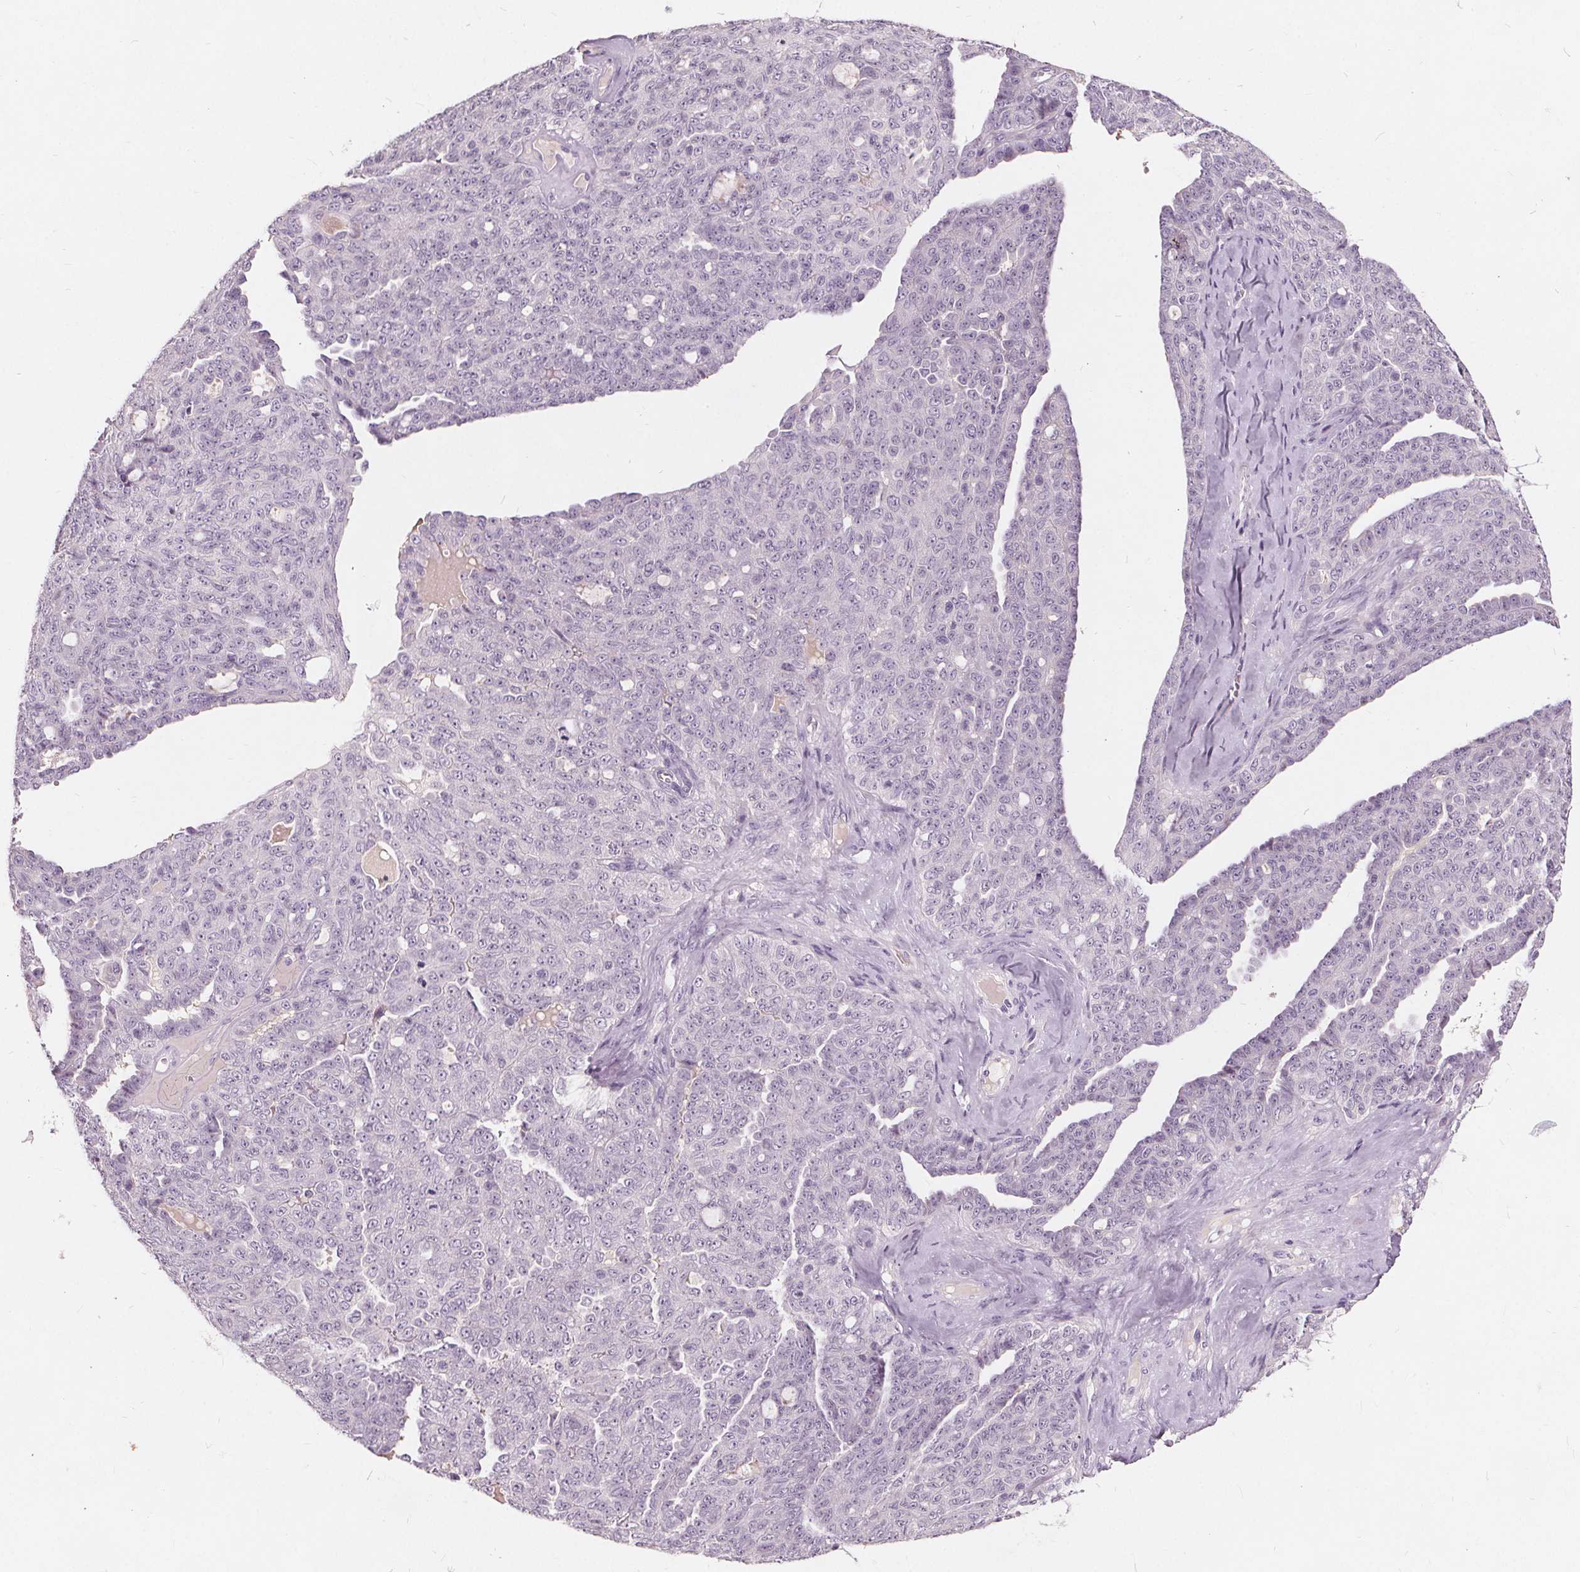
{"staining": {"intensity": "negative", "quantity": "none", "location": "none"}, "tissue": "ovarian cancer", "cell_type": "Tumor cells", "image_type": "cancer", "snomed": [{"axis": "morphology", "description": "Cystadenocarcinoma, serous, NOS"}, {"axis": "topography", "description": "Ovary"}], "caption": "The histopathology image exhibits no staining of tumor cells in ovarian cancer.", "gene": "PLA2G2E", "patient": {"sex": "female", "age": 71}}